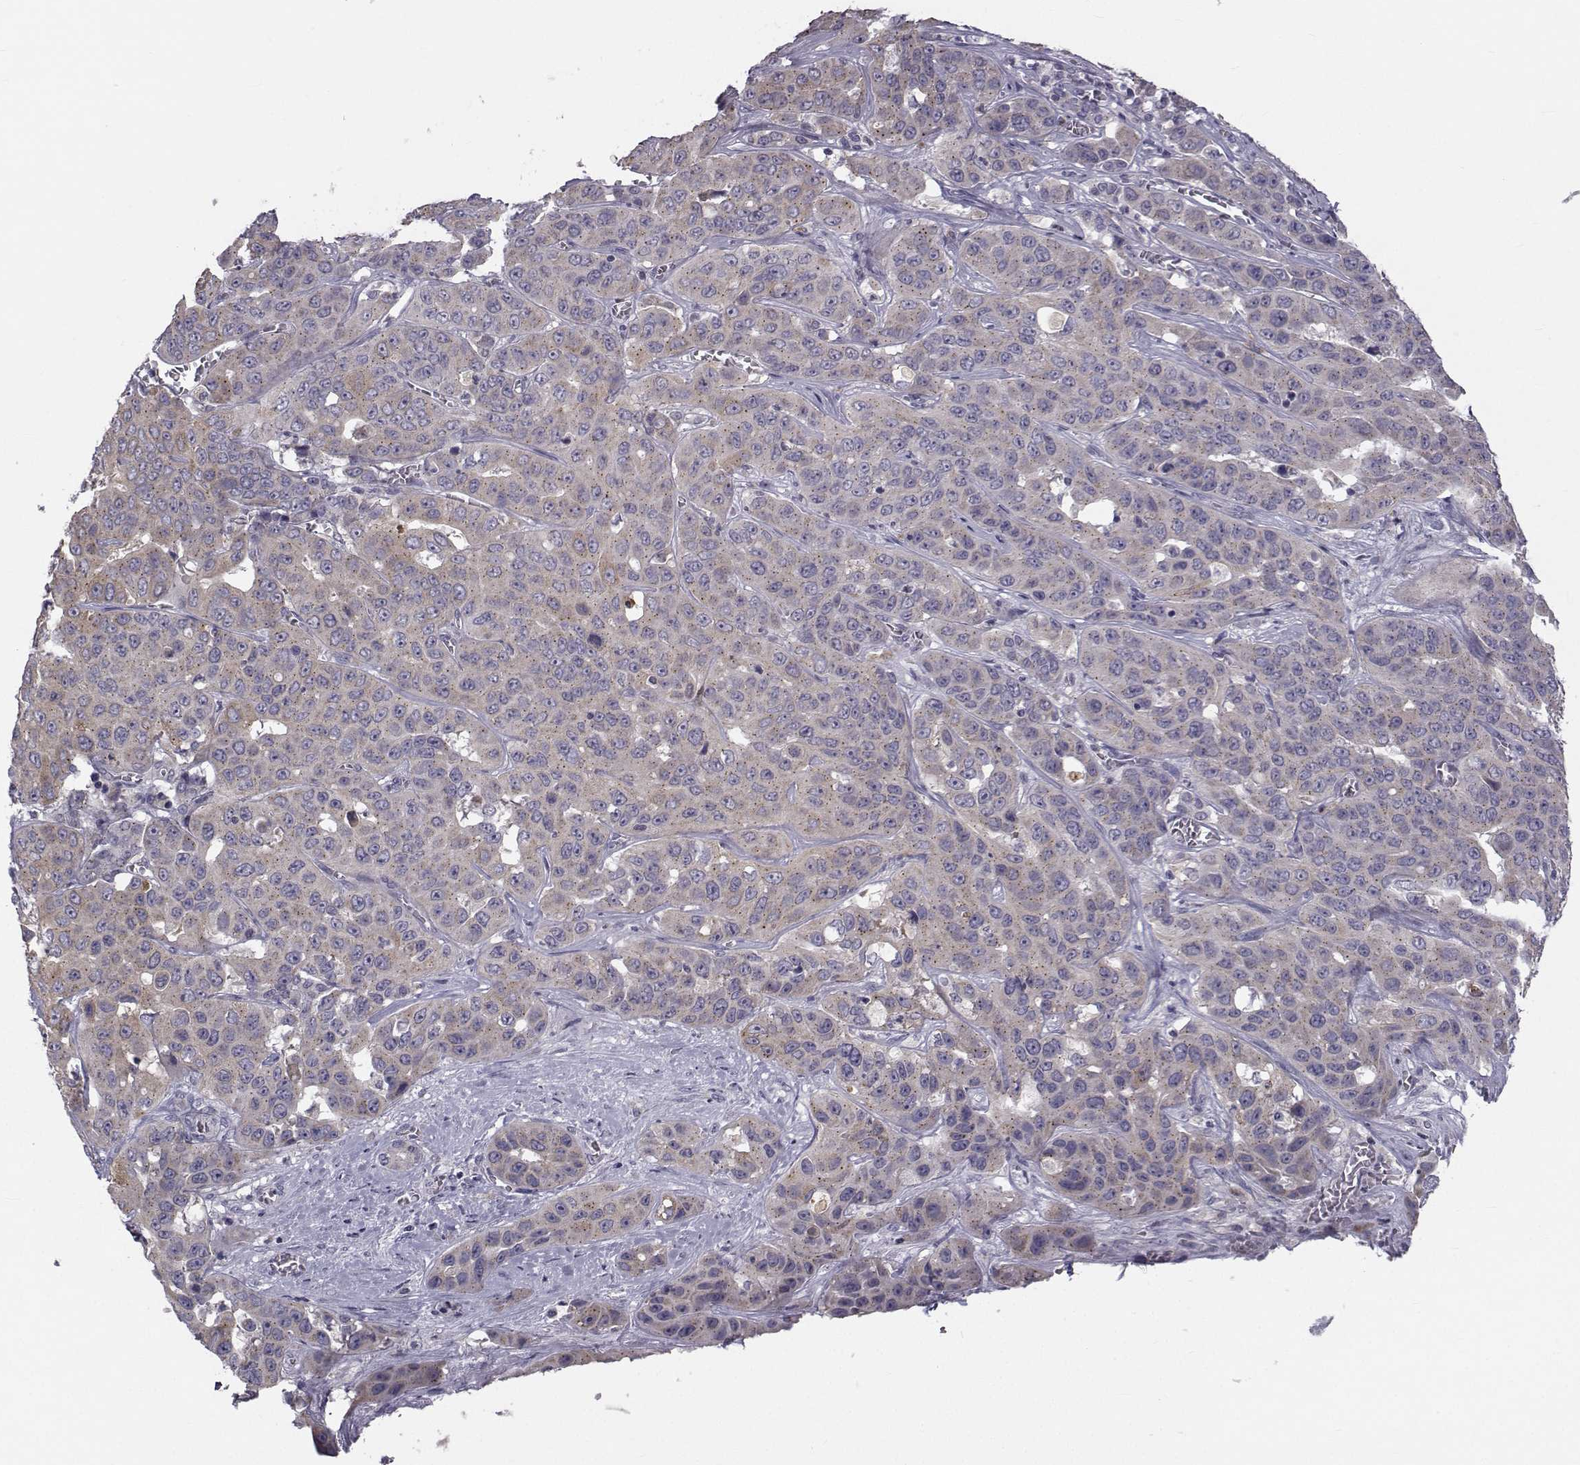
{"staining": {"intensity": "weak", "quantity": ">75%", "location": "cytoplasmic/membranous"}, "tissue": "liver cancer", "cell_type": "Tumor cells", "image_type": "cancer", "snomed": [{"axis": "morphology", "description": "Cholangiocarcinoma"}, {"axis": "topography", "description": "Liver"}], "caption": "Immunohistochemistry (IHC) histopathology image of liver cancer stained for a protein (brown), which reveals low levels of weak cytoplasmic/membranous expression in approximately >75% of tumor cells.", "gene": "ANGPT1", "patient": {"sex": "female", "age": 52}}